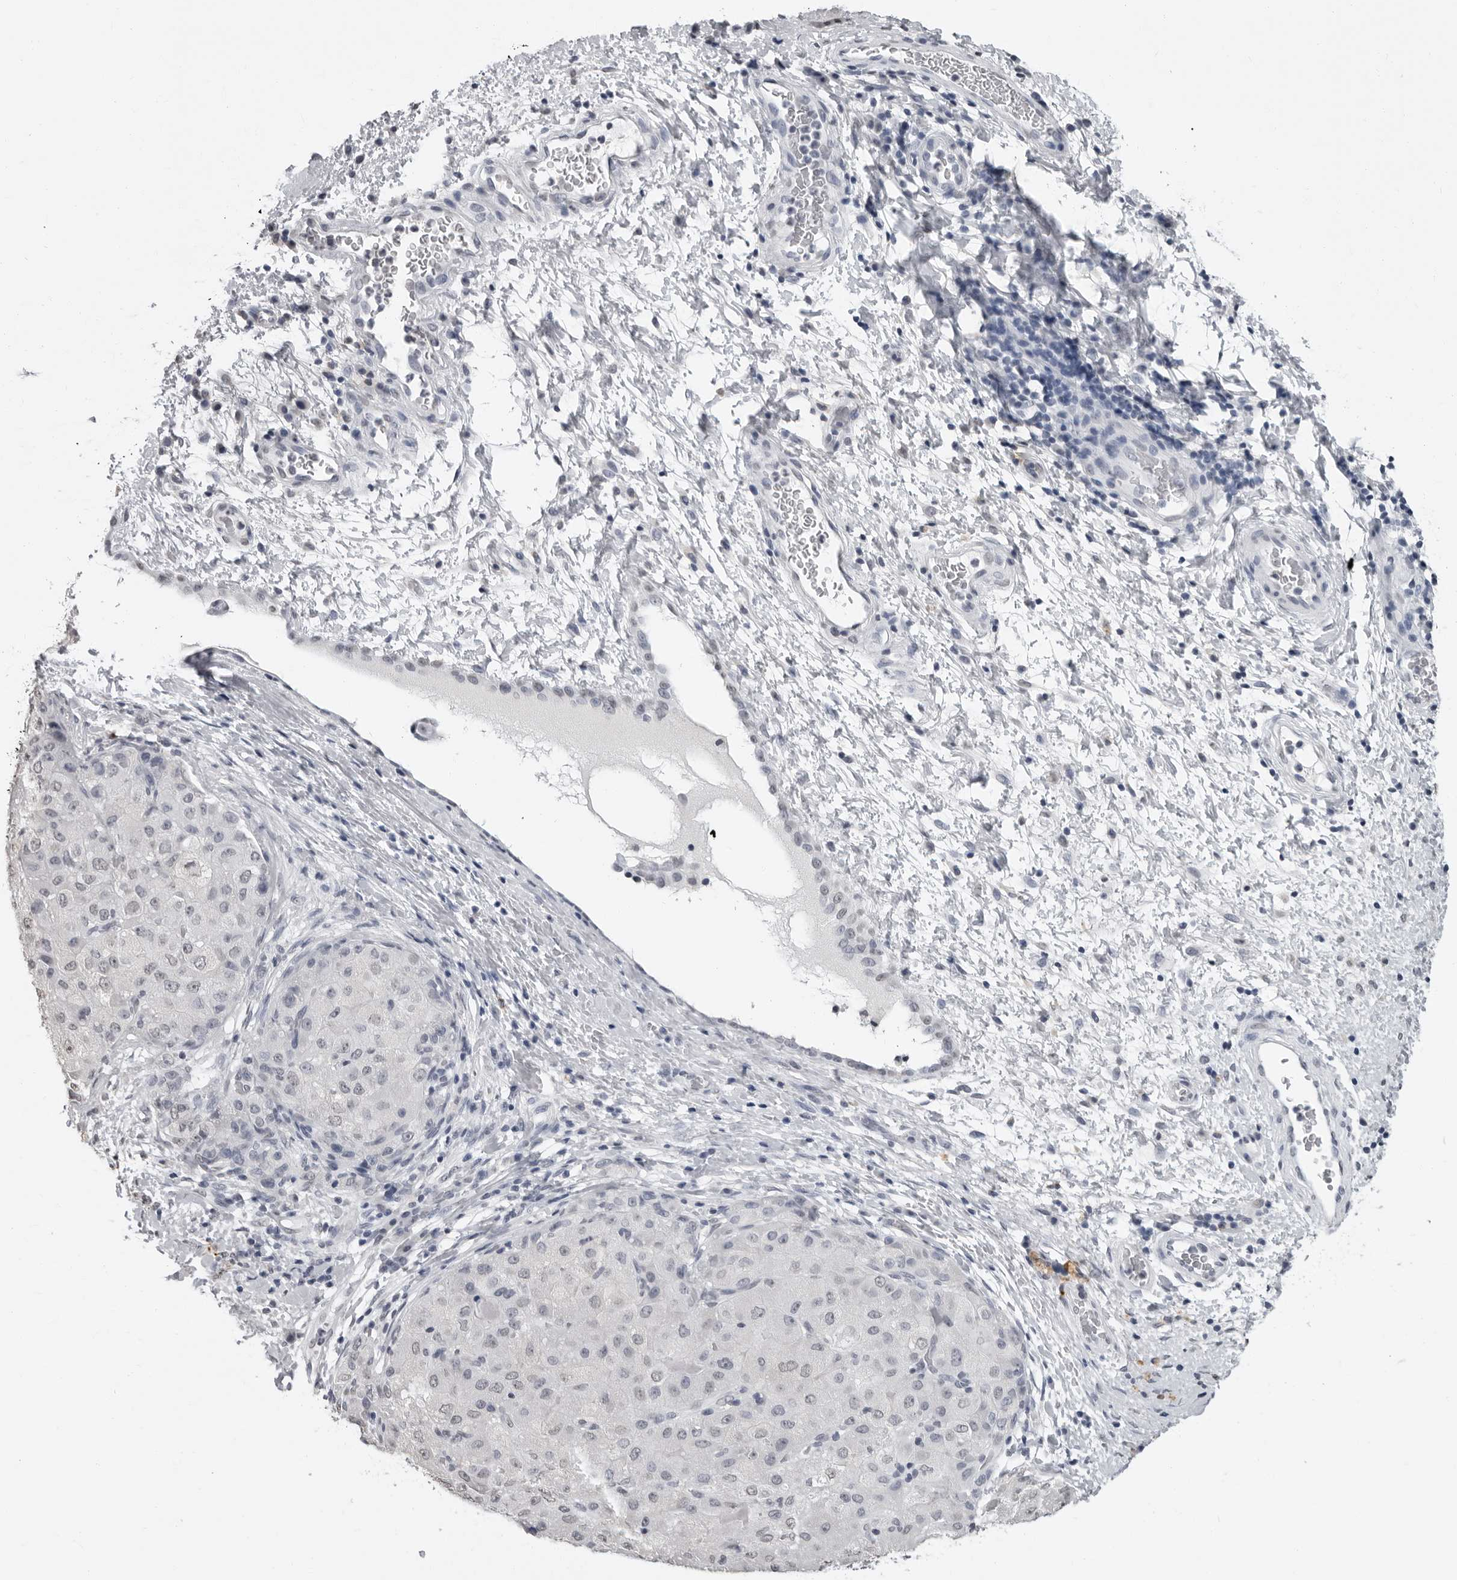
{"staining": {"intensity": "negative", "quantity": "none", "location": "none"}, "tissue": "liver cancer", "cell_type": "Tumor cells", "image_type": "cancer", "snomed": [{"axis": "morphology", "description": "Carcinoma, Hepatocellular, NOS"}, {"axis": "topography", "description": "Liver"}], "caption": "Liver cancer (hepatocellular carcinoma) was stained to show a protein in brown. There is no significant positivity in tumor cells.", "gene": "HEPACAM", "patient": {"sex": "male", "age": 80}}